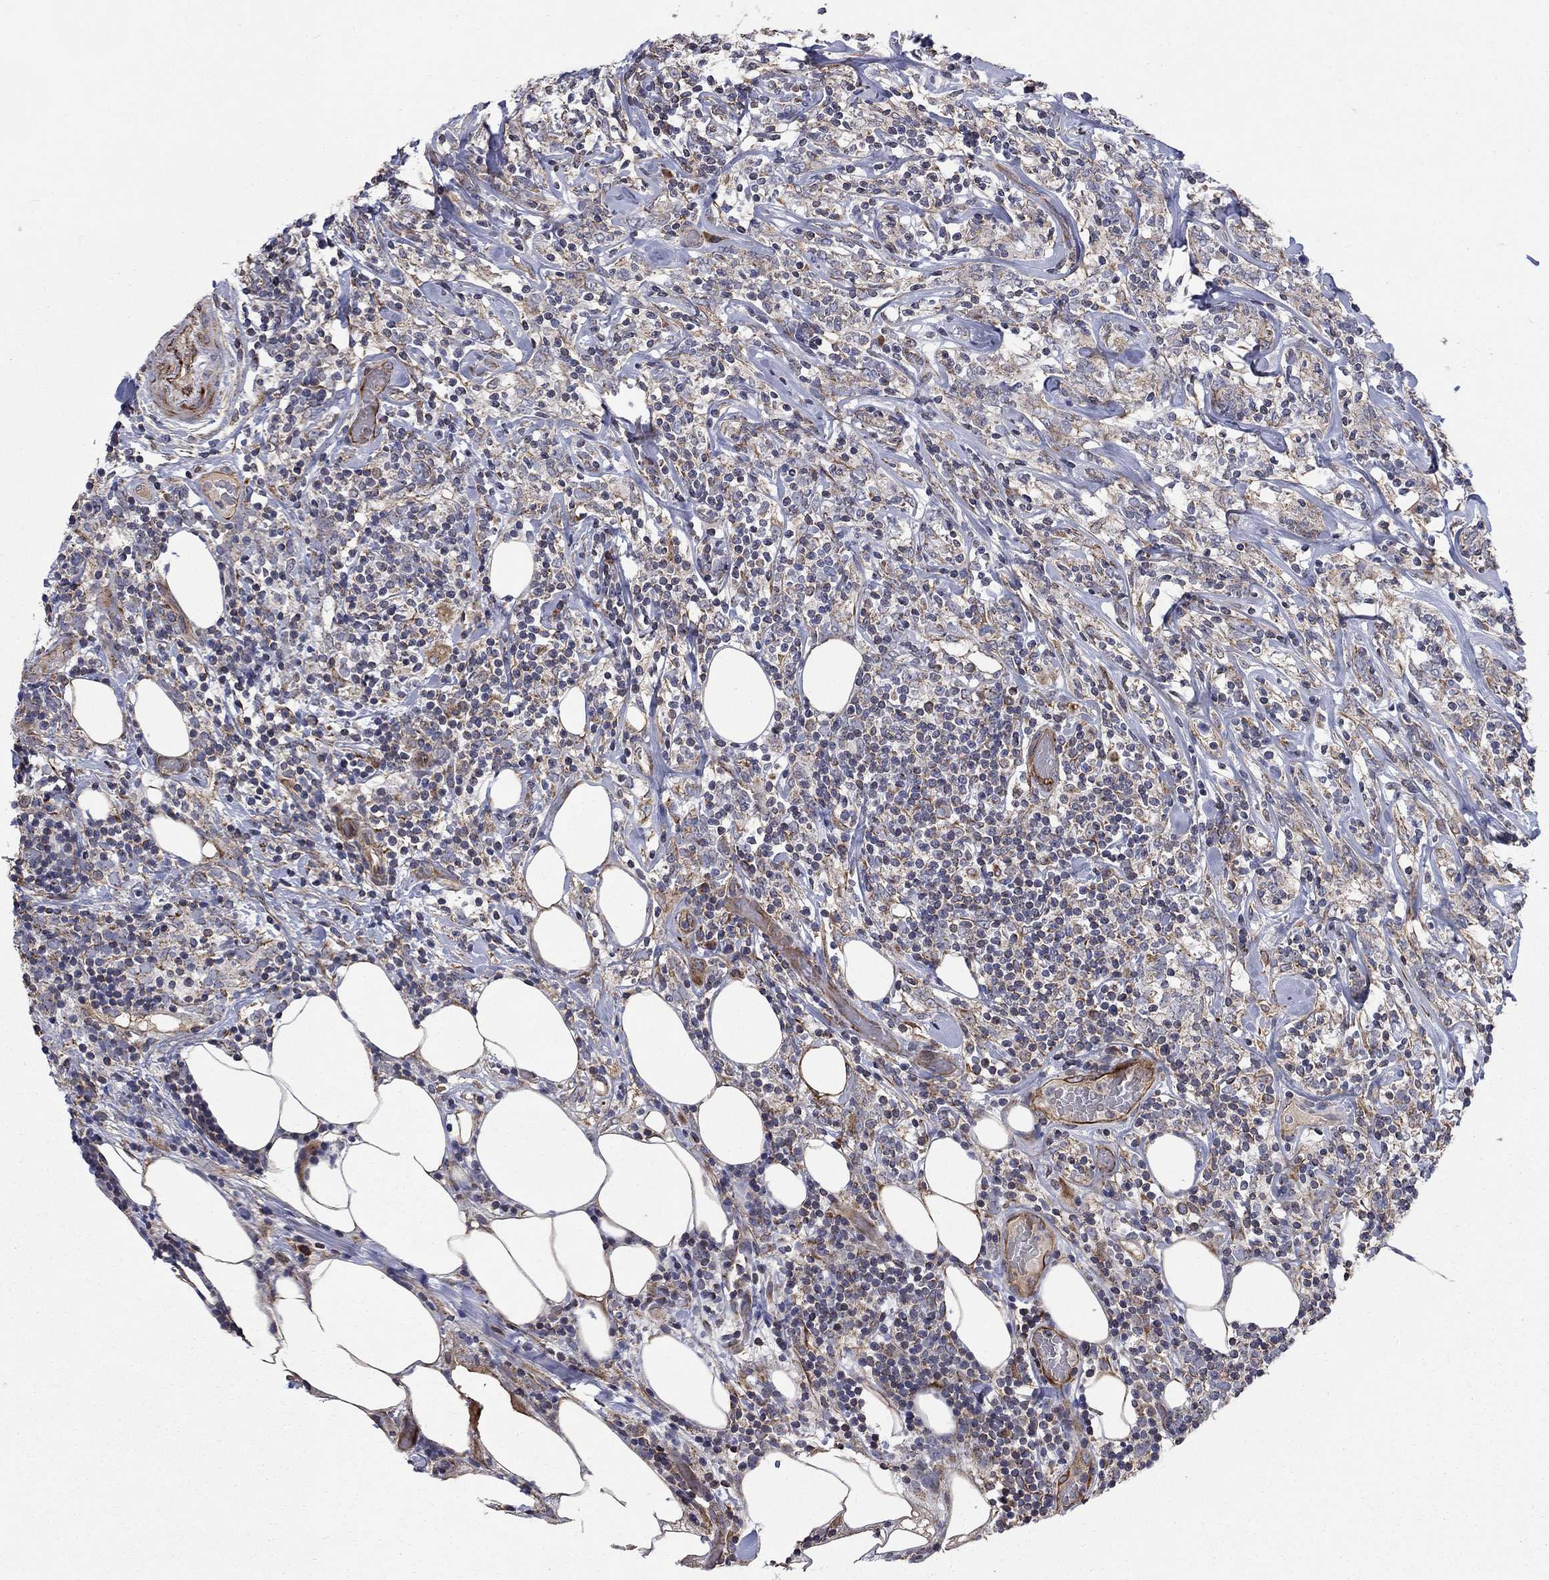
{"staining": {"intensity": "moderate", "quantity": "<25%", "location": "cytoplasmic/membranous"}, "tissue": "lymphoma", "cell_type": "Tumor cells", "image_type": "cancer", "snomed": [{"axis": "morphology", "description": "Malignant lymphoma, non-Hodgkin's type, High grade"}, {"axis": "topography", "description": "Lymph node"}], "caption": "An immunohistochemistry (IHC) micrograph of neoplastic tissue is shown. Protein staining in brown shows moderate cytoplasmic/membranous positivity in high-grade malignant lymphoma, non-Hodgkin's type within tumor cells. (brown staining indicates protein expression, while blue staining denotes nuclei).", "gene": "NDUFC1", "patient": {"sex": "female", "age": 84}}